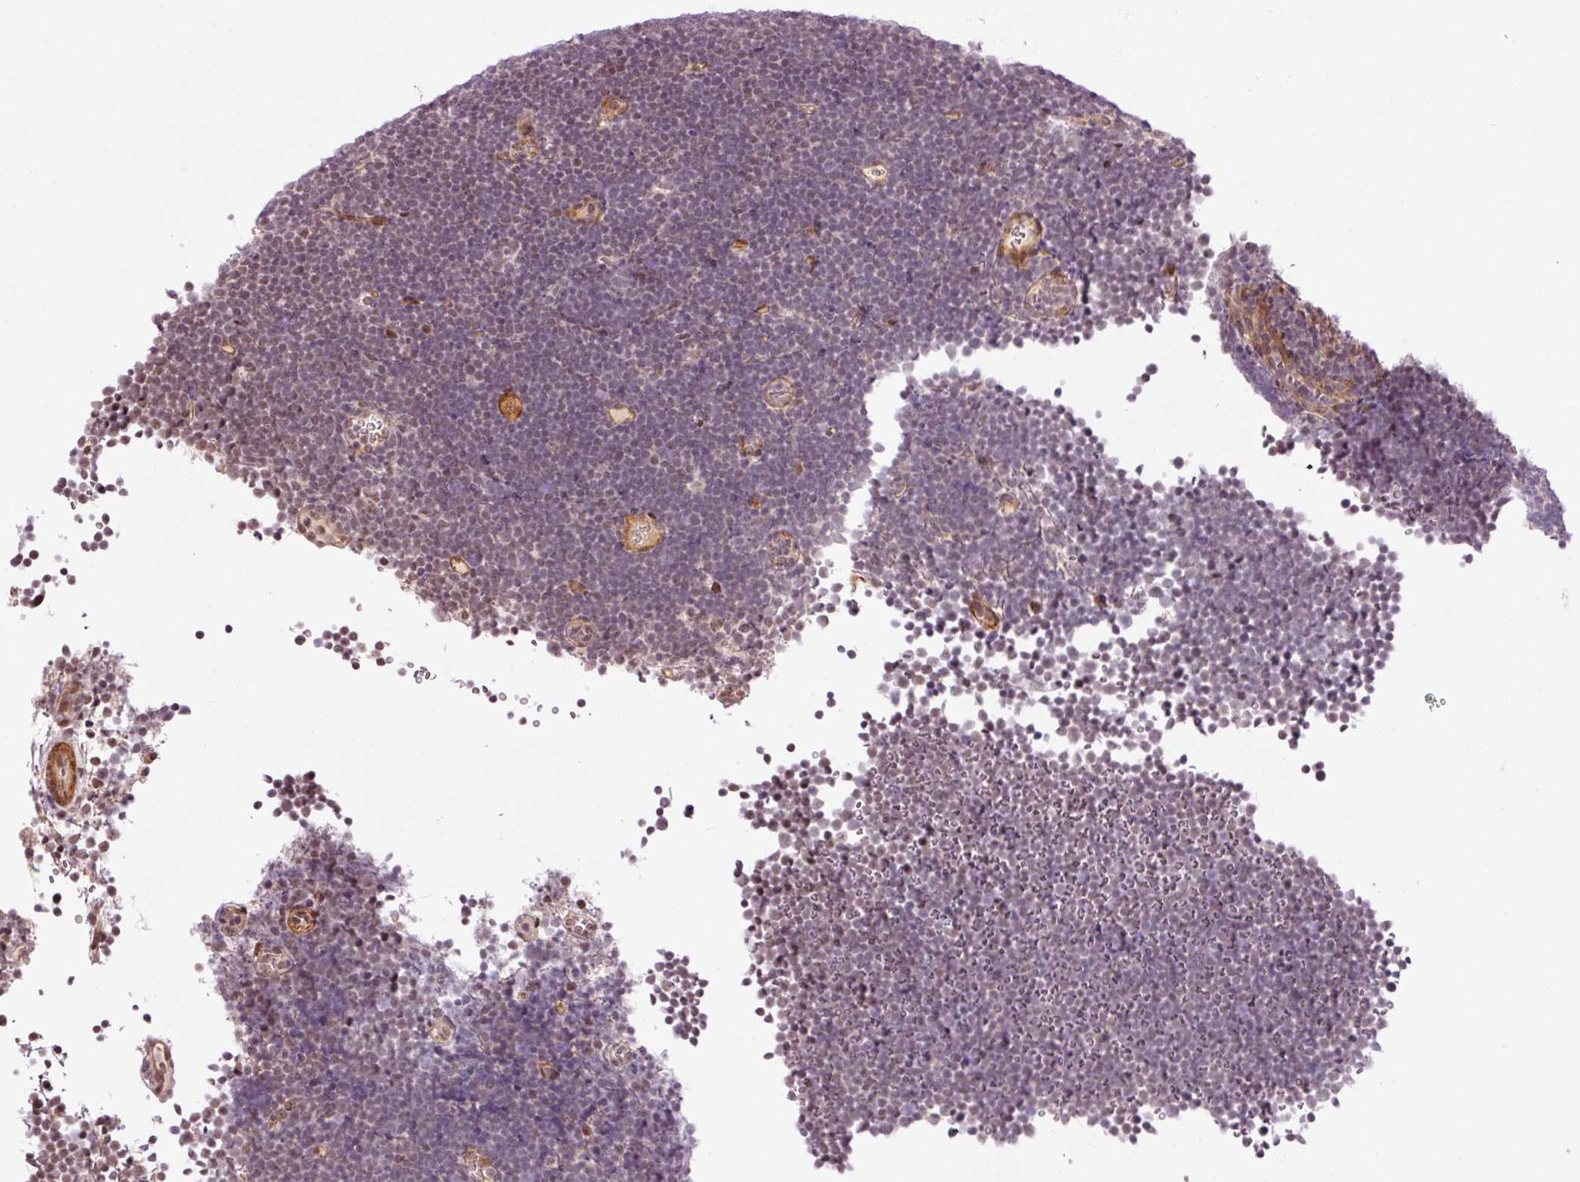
{"staining": {"intensity": "negative", "quantity": "none", "location": "none"}, "tissue": "lymphoma", "cell_type": "Tumor cells", "image_type": "cancer", "snomed": [{"axis": "morphology", "description": "Malignant lymphoma, non-Hodgkin's type, High grade"}, {"axis": "topography", "description": "Lymph node"}], "caption": "Tumor cells show no significant staining in lymphoma. (DAB IHC, high magnification).", "gene": "ANKRD20A1", "patient": {"sex": "male", "age": 13}}